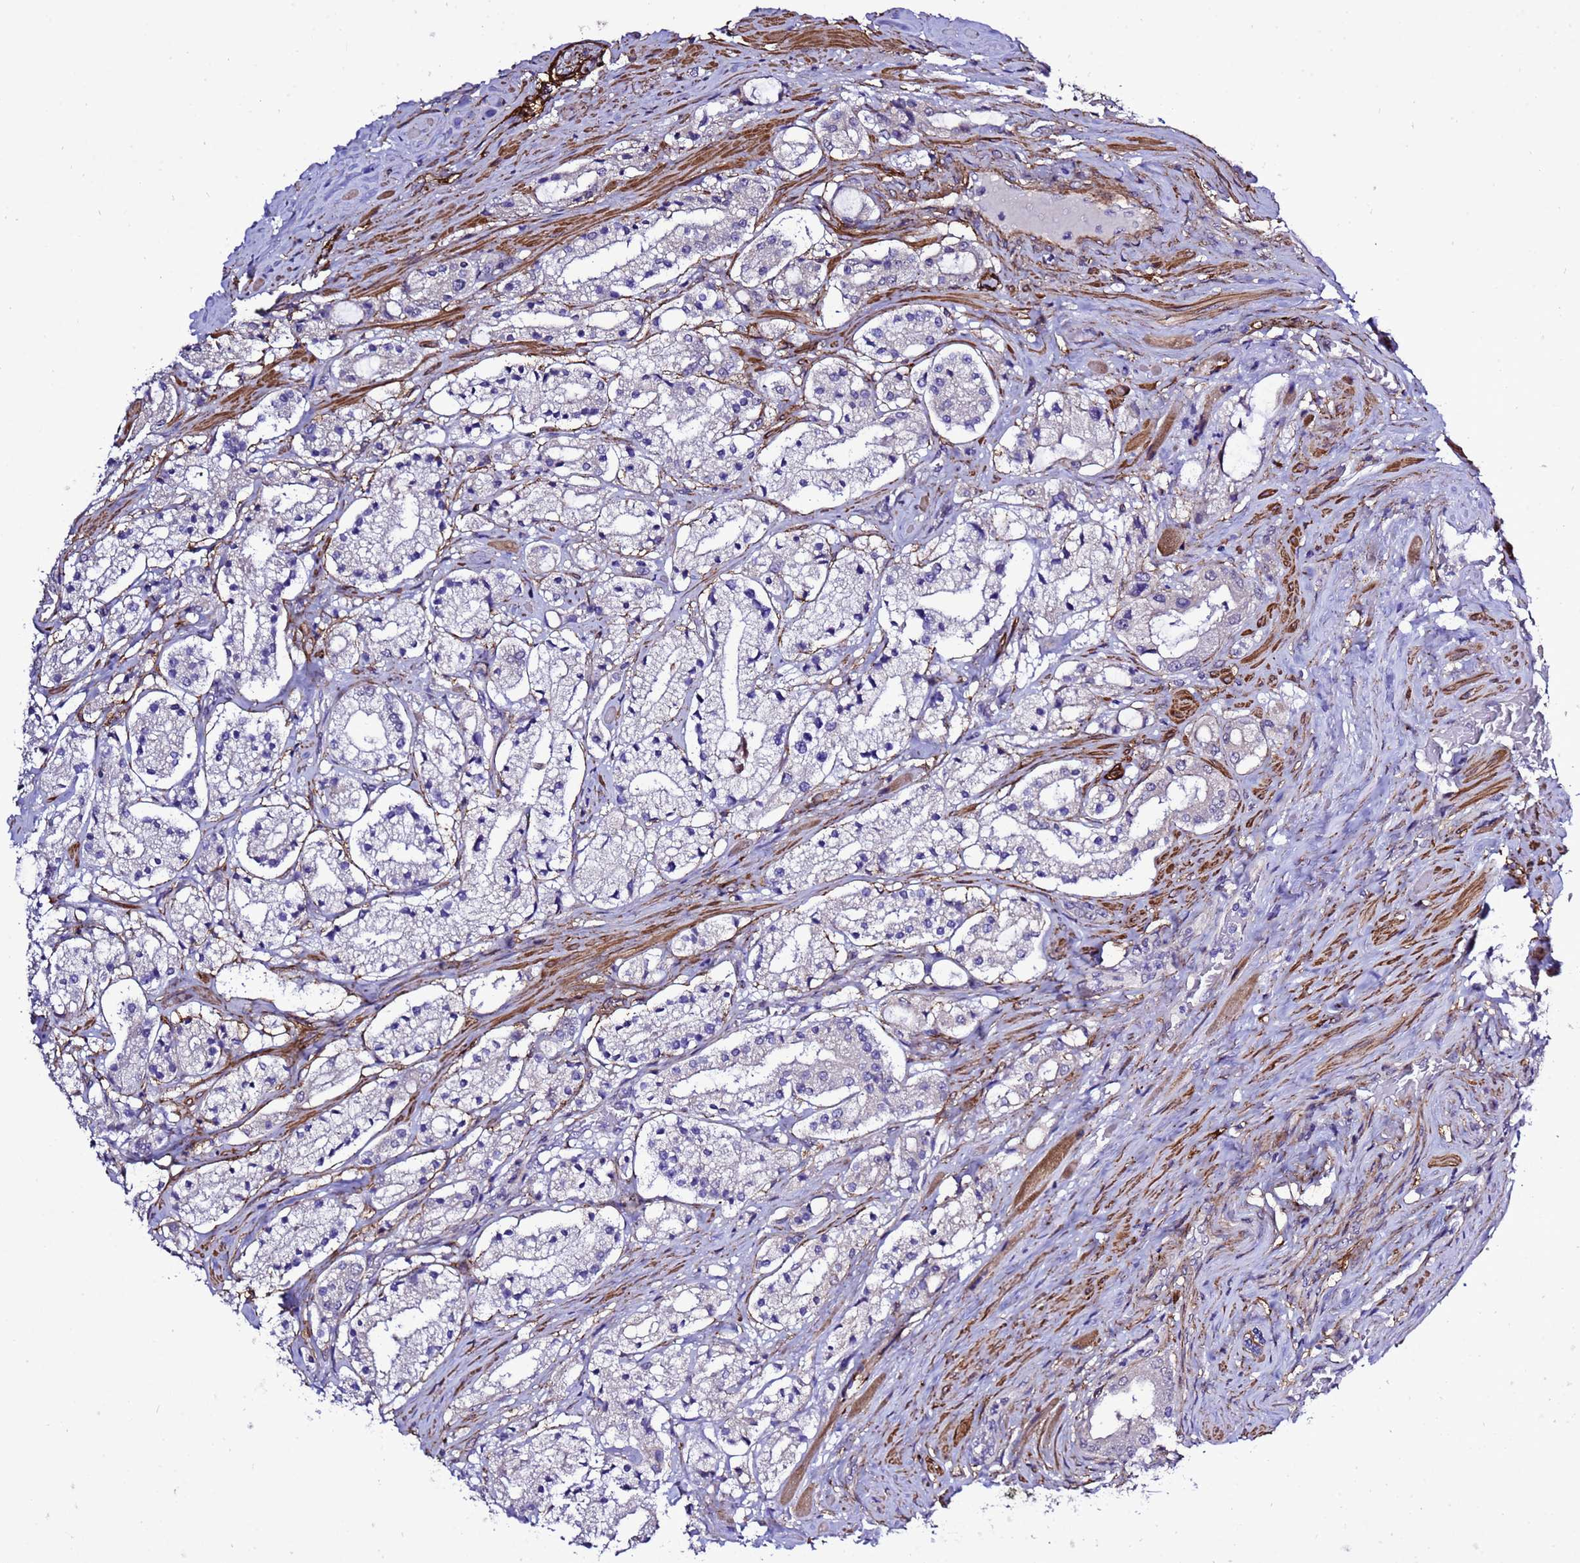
{"staining": {"intensity": "negative", "quantity": "none", "location": "none"}, "tissue": "prostate cancer", "cell_type": "Tumor cells", "image_type": "cancer", "snomed": [{"axis": "morphology", "description": "Adenocarcinoma, High grade"}, {"axis": "topography", "description": "Prostate"}], "caption": "This histopathology image is of prostate cancer stained with IHC to label a protein in brown with the nuclei are counter-stained blue. There is no positivity in tumor cells.", "gene": "GZF1", "patient": {"sex": "male", "age": 64}}